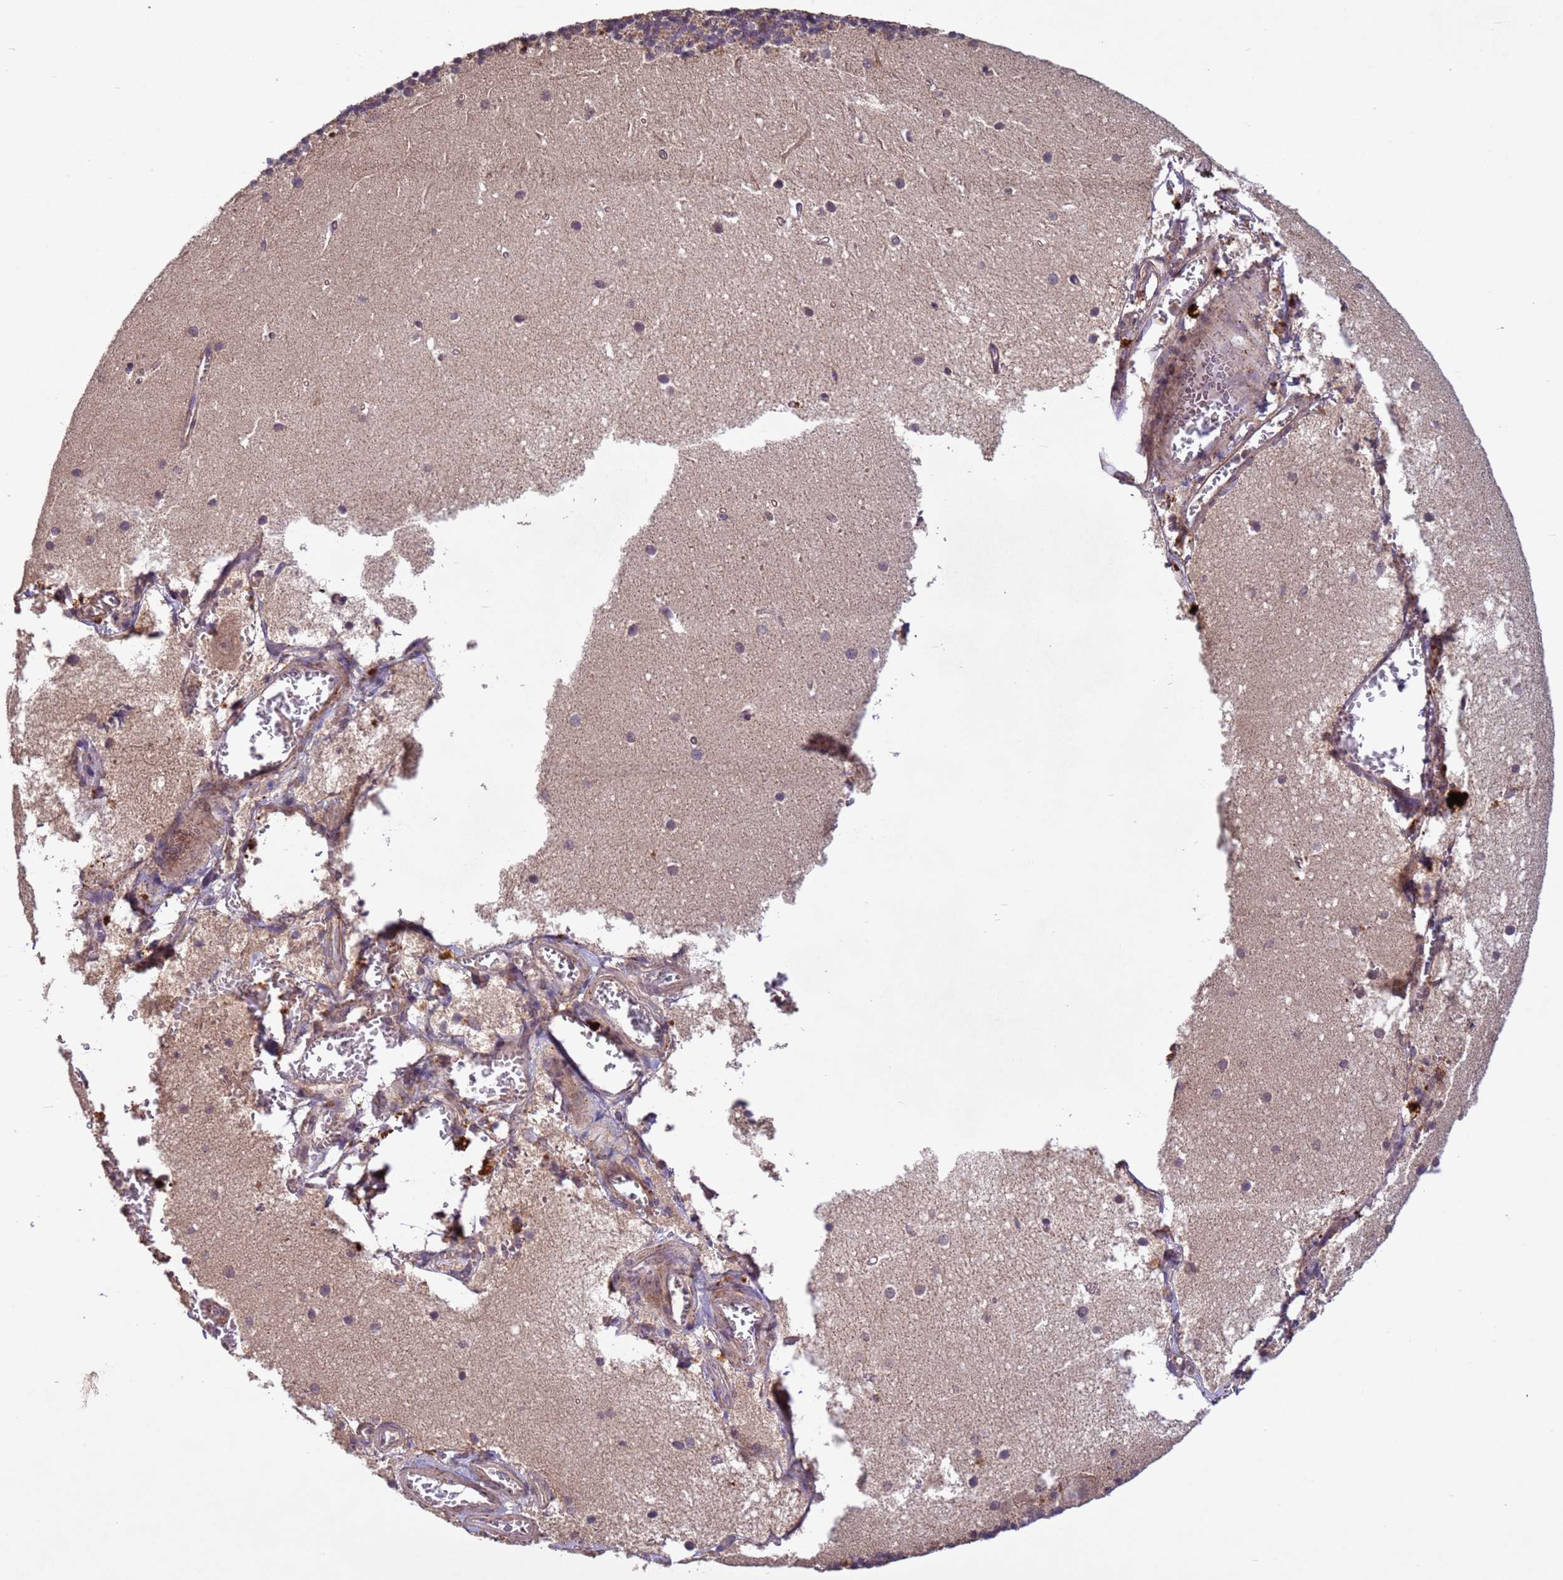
{"staining": {"intensity": "weak", "quantity": "25%-75%", "location": "cytoplasmic/membranous"}, "tissue": "cerebellum", "cell_type": "Cells in granular layer", "image_type": "normal", "snomed": [{"axis": "morphology", "description": "Normal tissue, NOS"}, {"axis": "topography", "description": "Cerebellum"}], "caption": "Cerebellum stained with a brown dye reveals weak cytoplasmic/membranous positive staining in approximately 25%-75% of cells in granular layer.", "gene": "FASTKD1", "patient": {"sex": "male", "age": 54}}